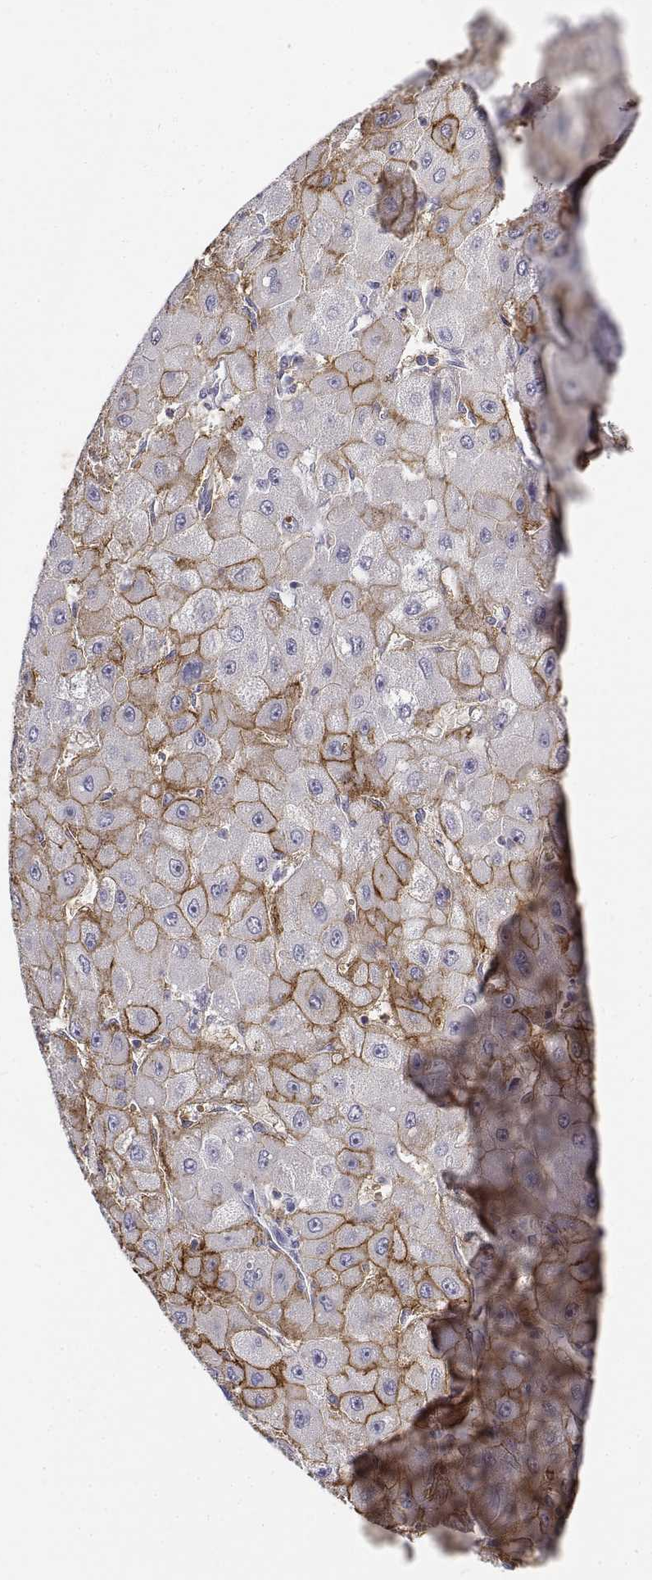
{"staining": {"intensity": "moderate", "quantity": "25%-75%", "location": "cytoplasmic/membranous"}, "tissue": "liver cancer", "cell_type": "Tumor cells", "image_type": "cancer", "snomed": [{"axis": "morphology", "description": "Carcinoma, Hepatocellular, NOS"}, {"axis": "topography", "description": "Liver"}], "caption": "Protein analysis of liver cancer (hepatocellular carcinoma) tissue reveals moderate cytoplasmic/membranous staining in about 25%-75% of tumor cells.", "gene": "CADM1", "patient": {"sex": "female", "age": 25}}